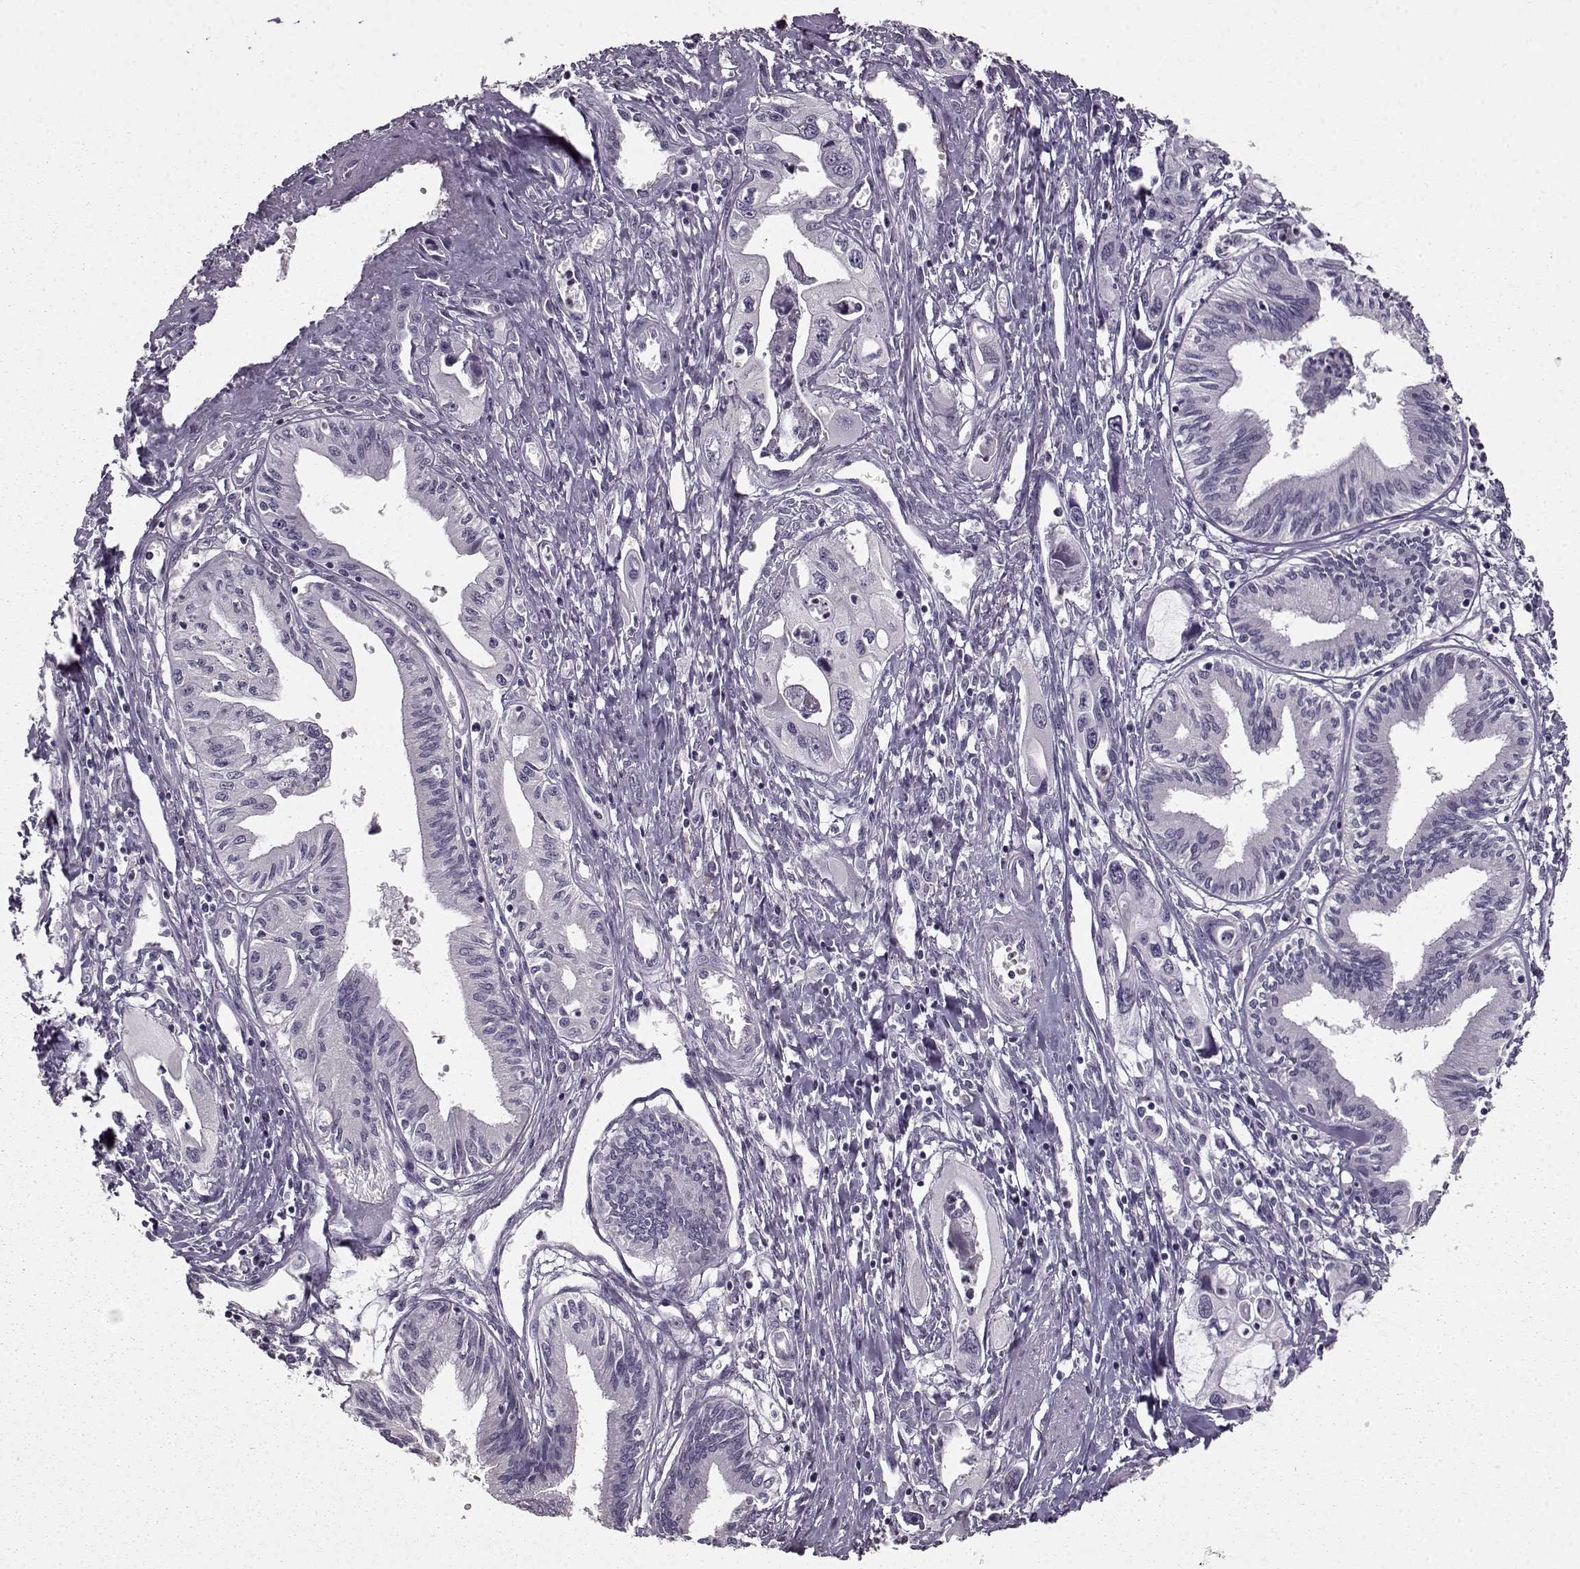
{"staining": {"intensity": "negative", "quantity": "none", "location": "none"}, "tissue": "pancreatic cancer", "cell_type": "Tumor cells", "image_type": "cancer", "snomed": [{"axis": "morphology", "description": "Adenocarcinoma, NOS"}, {"axis": "topography", "description": "Pancreas"}], "caption": "Protein analysis of adenocarcinoma (pancreatic) reveals no significant staining in tumor cells.", "gene": "FSHB", "patient": {"sex": "male", "age": 60}}